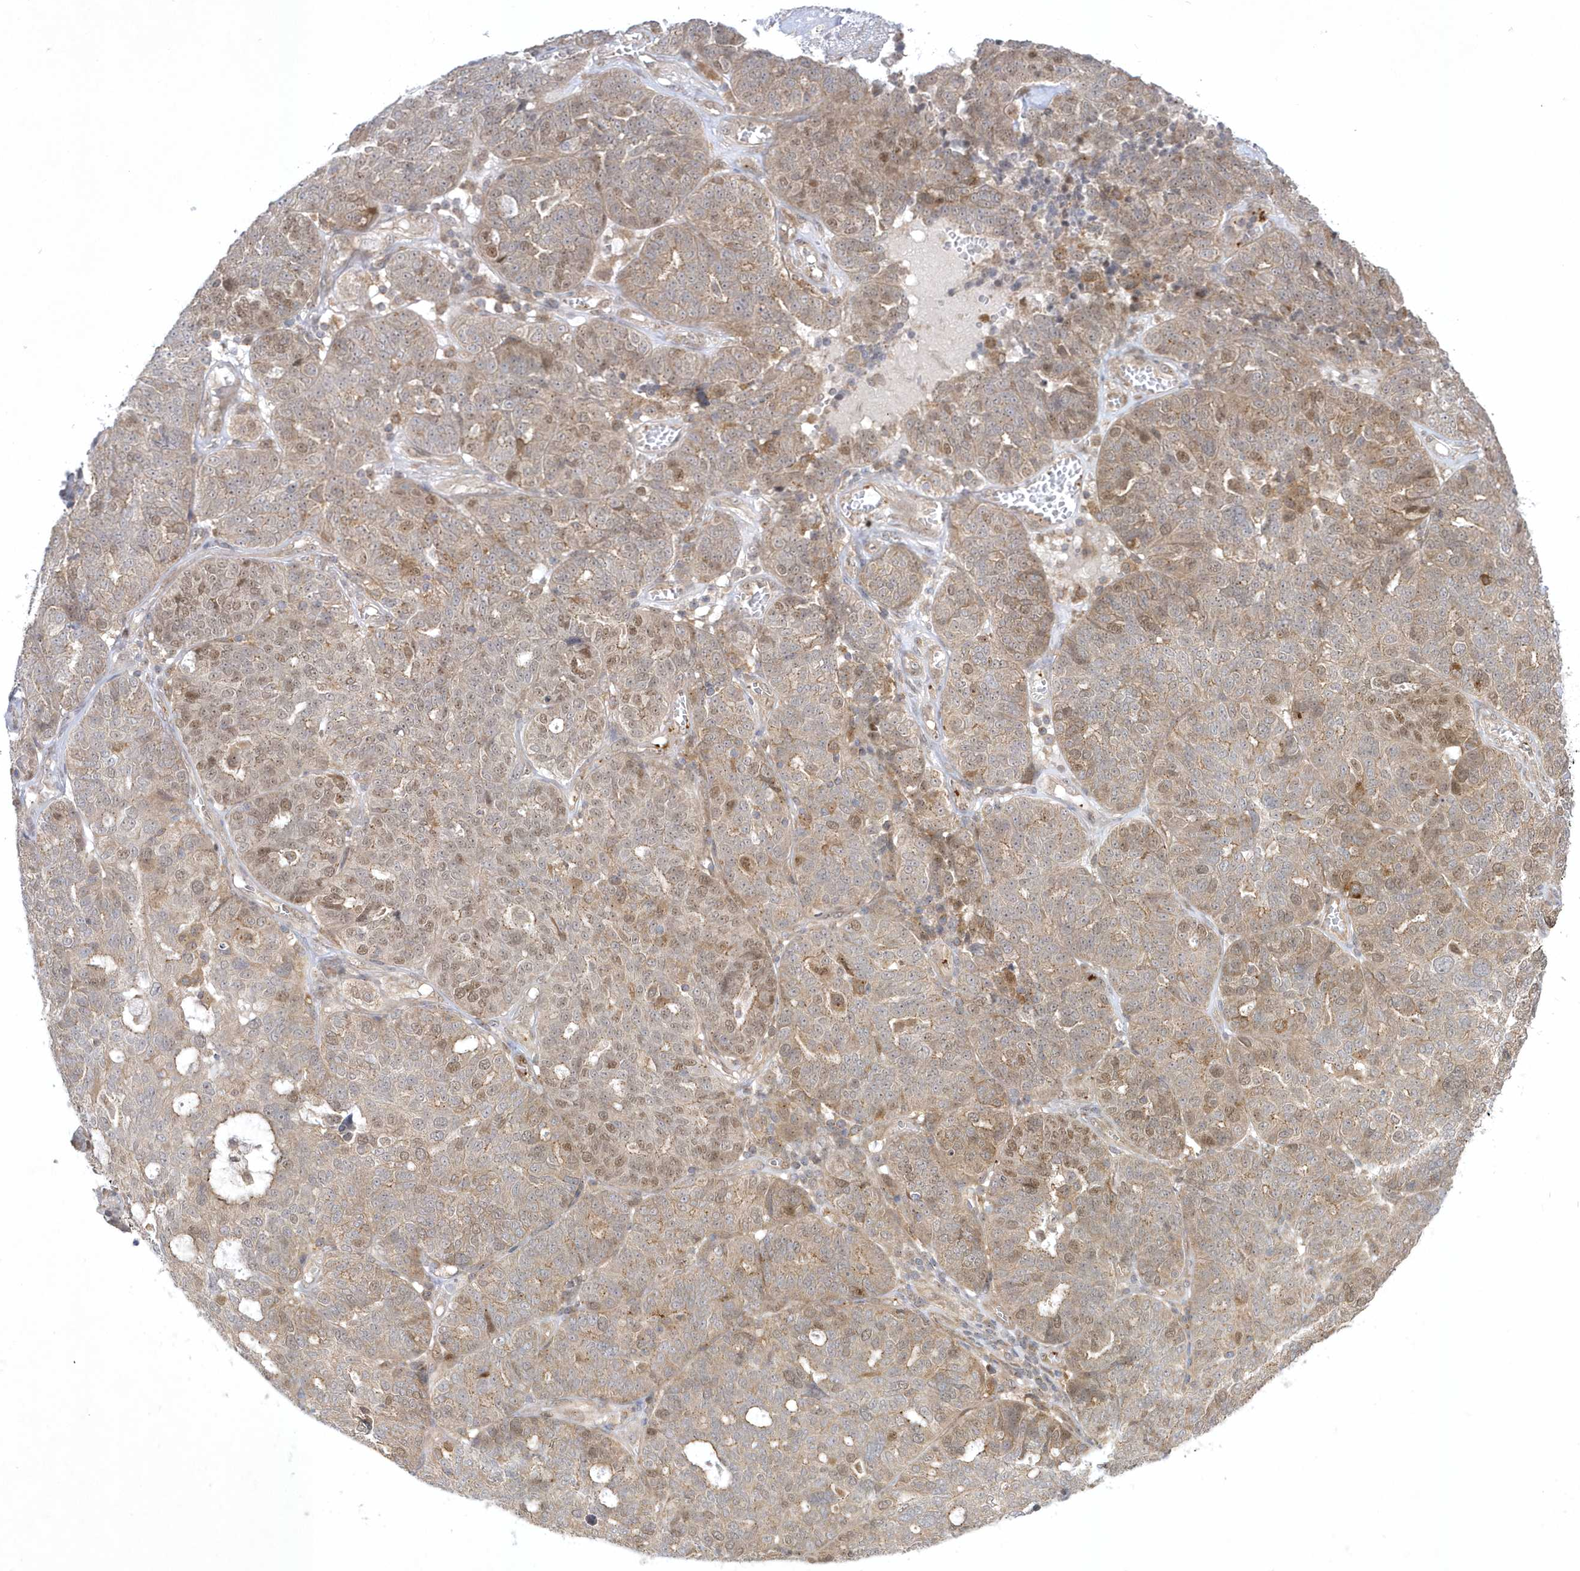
{"staining": {"intensity": "moderate", "quantity": "25%-75%", "location": "cytoplasmic/membranous,nuclear"}, "tissue": "ovarian cancer", "cell_type": "Tumor cells", "image_type": "cancer", "snomed": [{"axis": "morphology", "description": "Cystadenocarcinoma, serous, NOS"}, {"axis": "topography", "description": "Ovary"}], "caption": "This is an image of IHC staining of serous cystadenocarcinoma (ovarian), which shows moderate positivity in the cytoplasmic/membranous and nuclear of tumor cells.", "gene": "NAF1", "patient": {"sex": "female", "age": 59}}